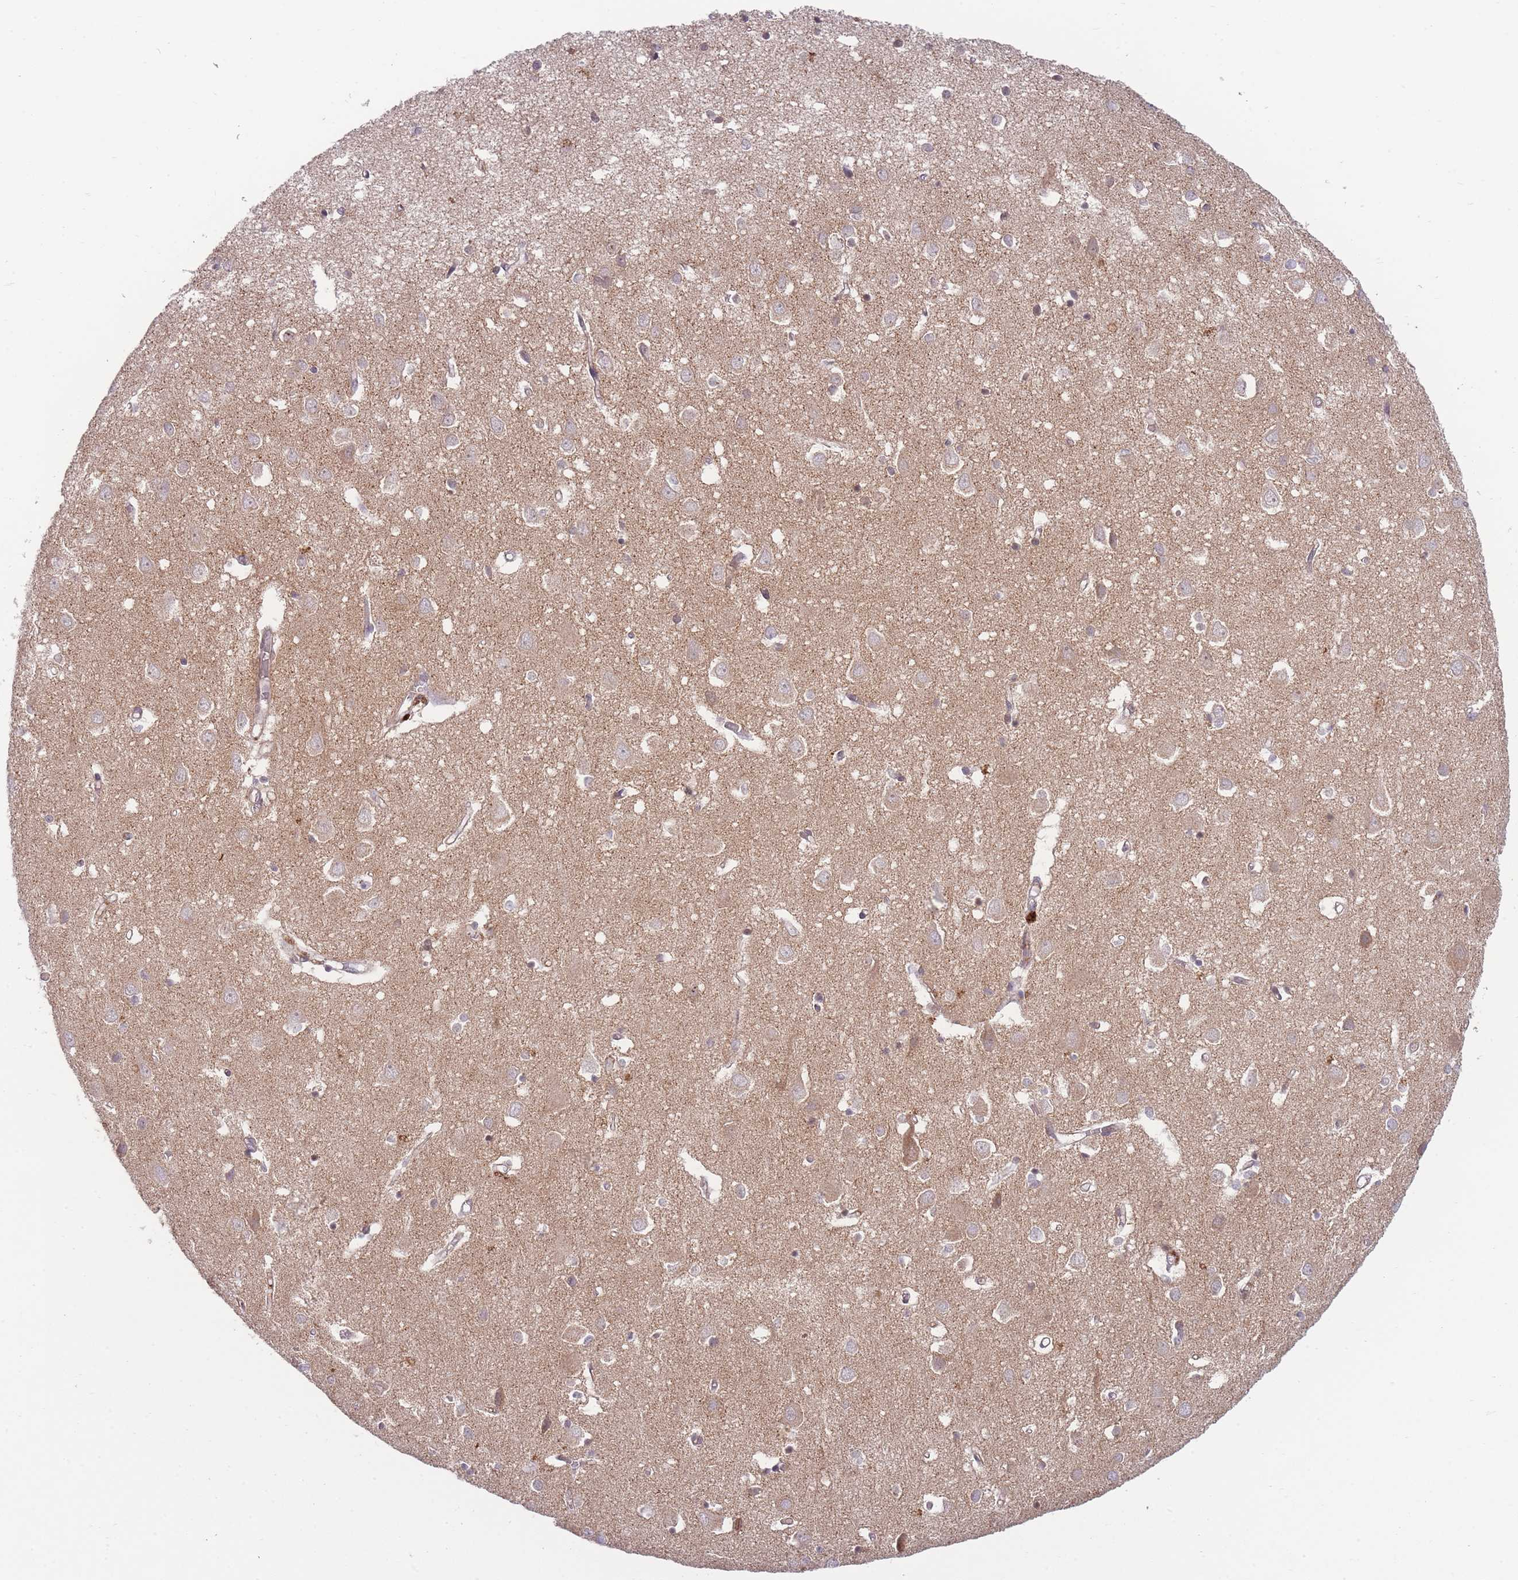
{"staining": {"intensity": "weak", "quantity": "25%-75%", "location": "cytoplasmic/membranous"}, "tissue": "cerebral cortex", "cell_type": "Endothelial cells", "image_type": "normal", "snomed": [{"axis": "morphology", "description": "Normal tissue, NOS"}, {"axis": "topography", "description": "Cerebral cortex"}], "caption": "This is a micrograph of immunohistochemistry staining of benign cerebral cortex, which shows weak expression in the cytoplasmic/membranous of endothelial cells.", "gene": "RALGDS", "patient": {"sex": "male", "age": 70}}